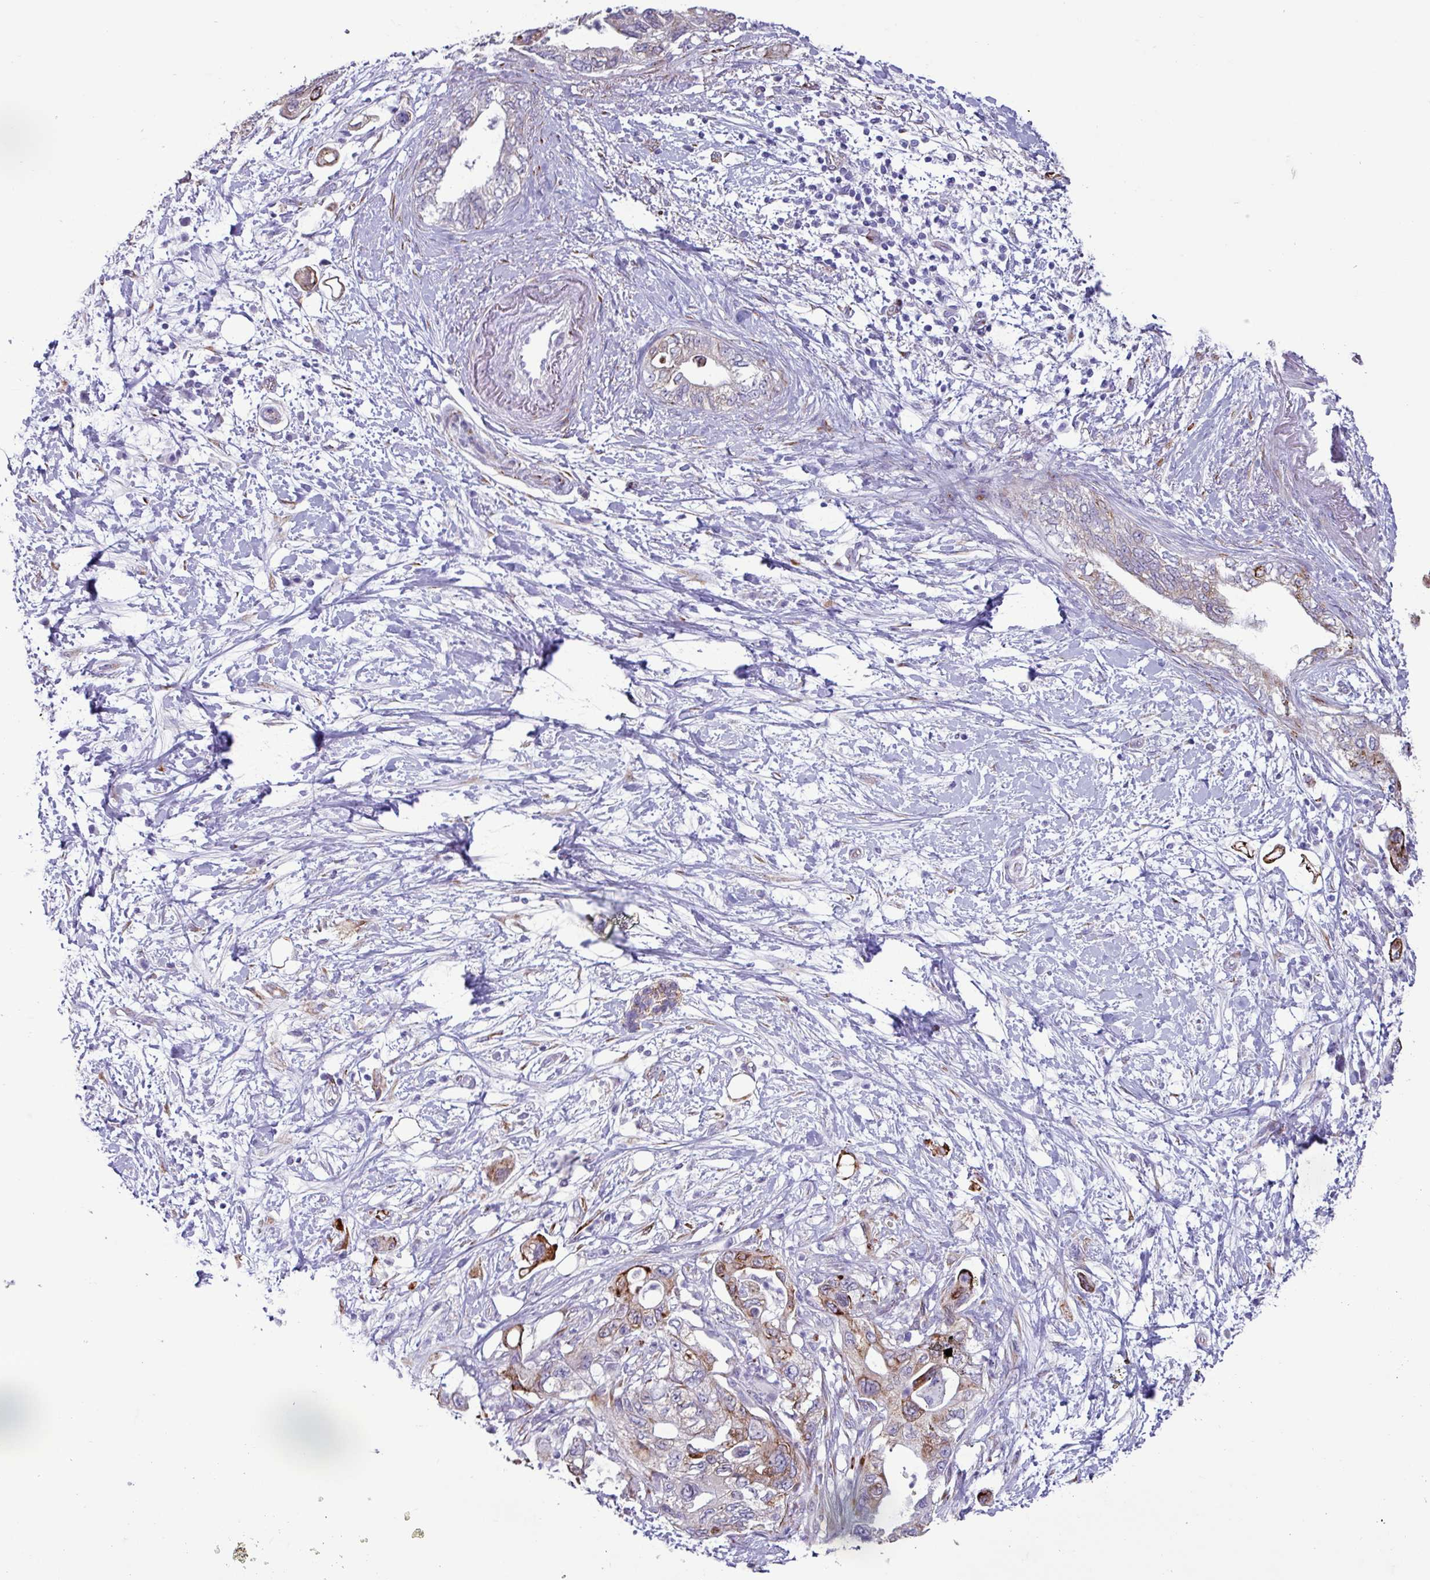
{"staining": {"intensity": "moderate", "quantity": "<25%", "location": "cytoplasmic/membranous"}, "tissue": "pancreatic cancer", "cell_type": "Tumor cells", "image_type": "cancer", "snomed": [{"axis": "morphology", "description": "Adenocarcinoma, NOS"}, {"axis": "topography", "description": "Pancreas"}], "caption": "About <25% of tumor cells in human adenocarcinoma (pancreatic) exhibit moderate cytoplasmic/membranous protein expression as visualized by brown immunohistochemical staining.", "gene": "PPP1R35", "patient": {"sex": "female", "age": 73}}